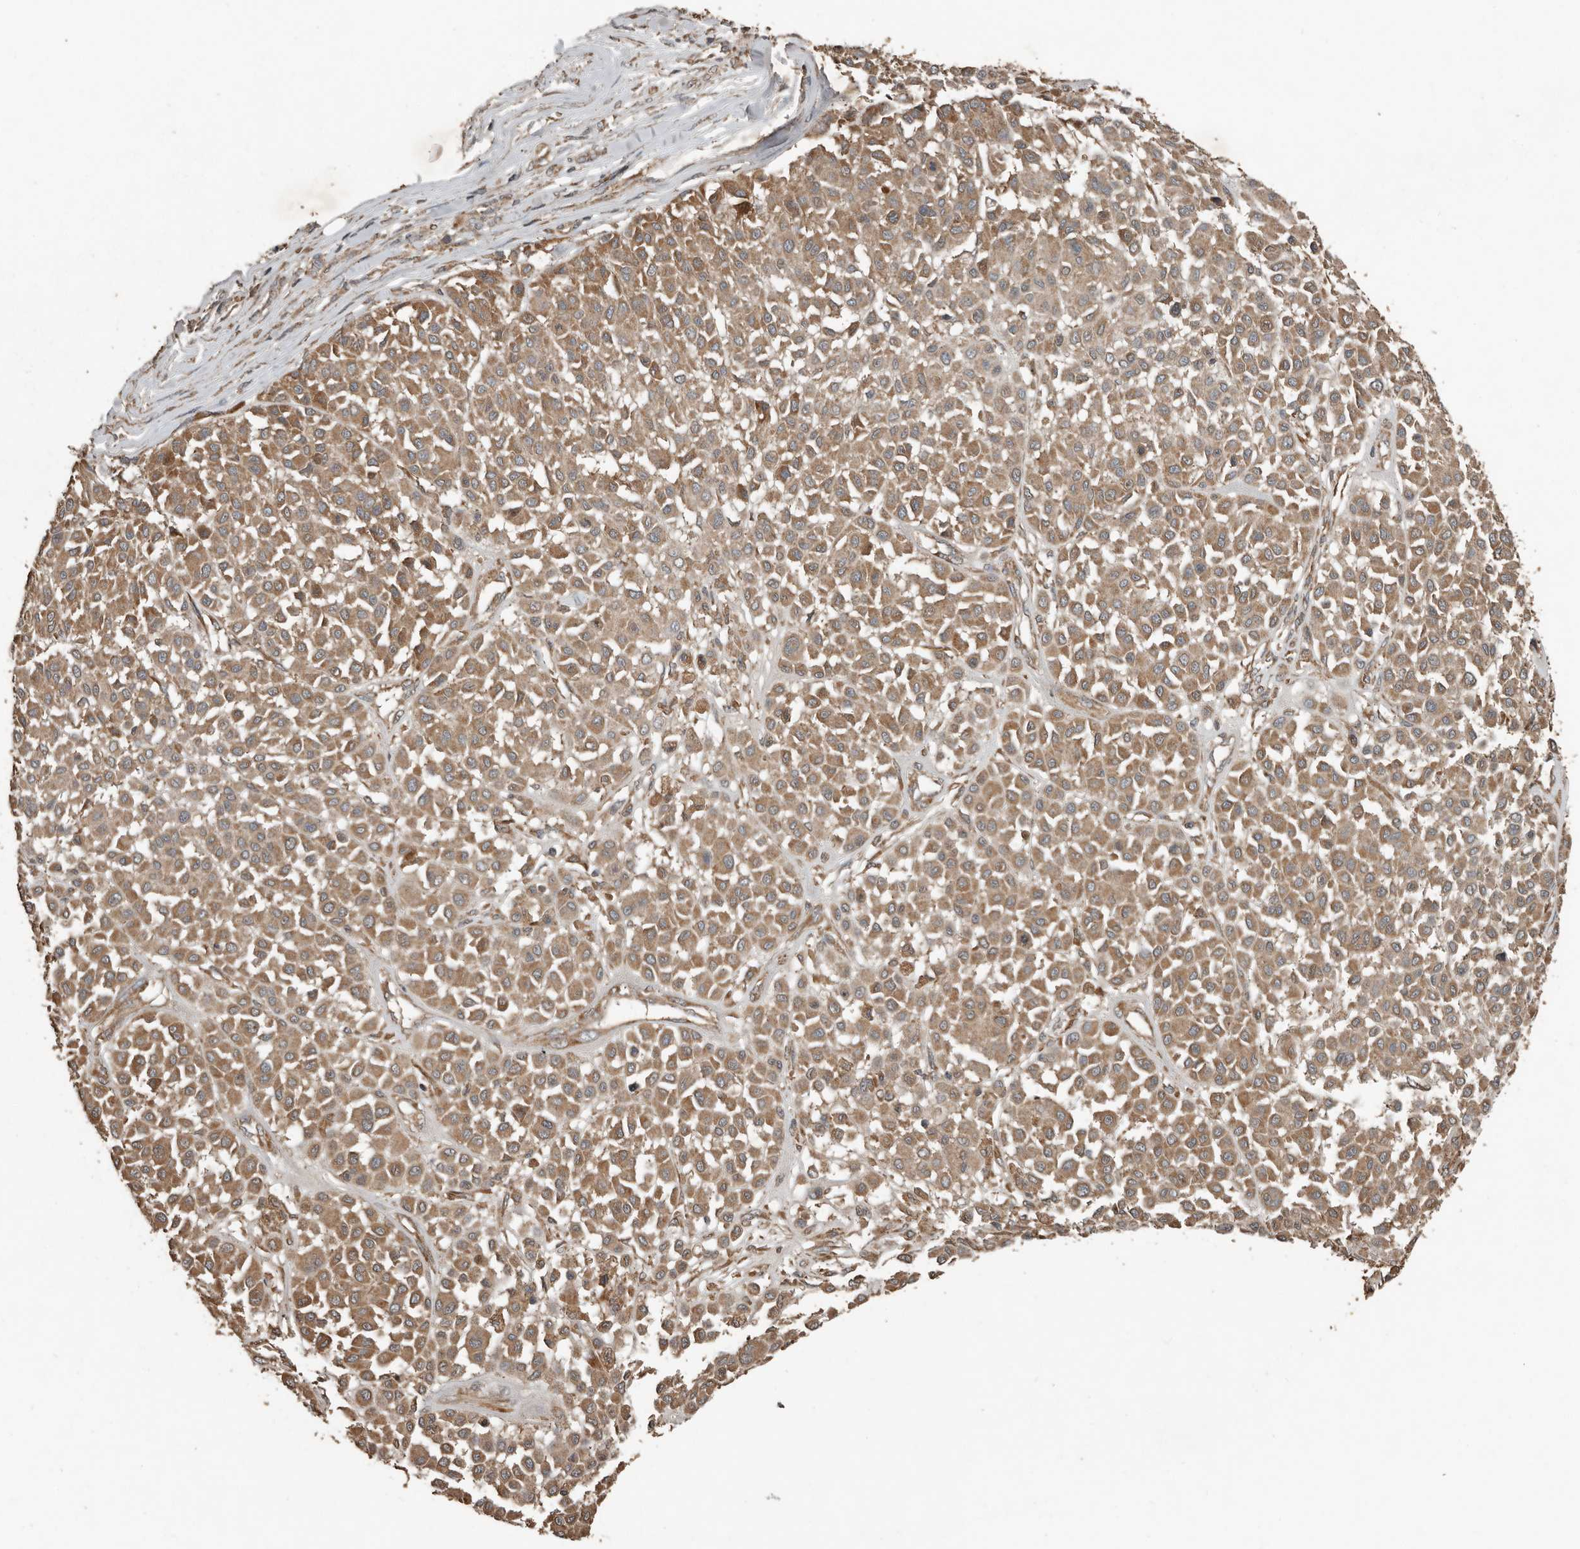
{"staining": {"intensity": "moderate", "quantity": ">75%", "location": "cytoplasmic/membranous"}, "tissue": "melanoma", "cell_type": "Tumor cells", "image_type": "cancer", "snomed": [{"axis": "morphology", "description": "Malignant melanoma, Metastatic site"}, {"axis": "topography", "description": "Soft tissue"}], "caption": "A histopathology image showing moderate cytoplasmic/membranous positivity in approximately >75% of tumor cells in melanoma, as visualized by brown immunohistochemical staining.", "gene": "RNF207", "patient": {"sex": "male", "age": 41}}